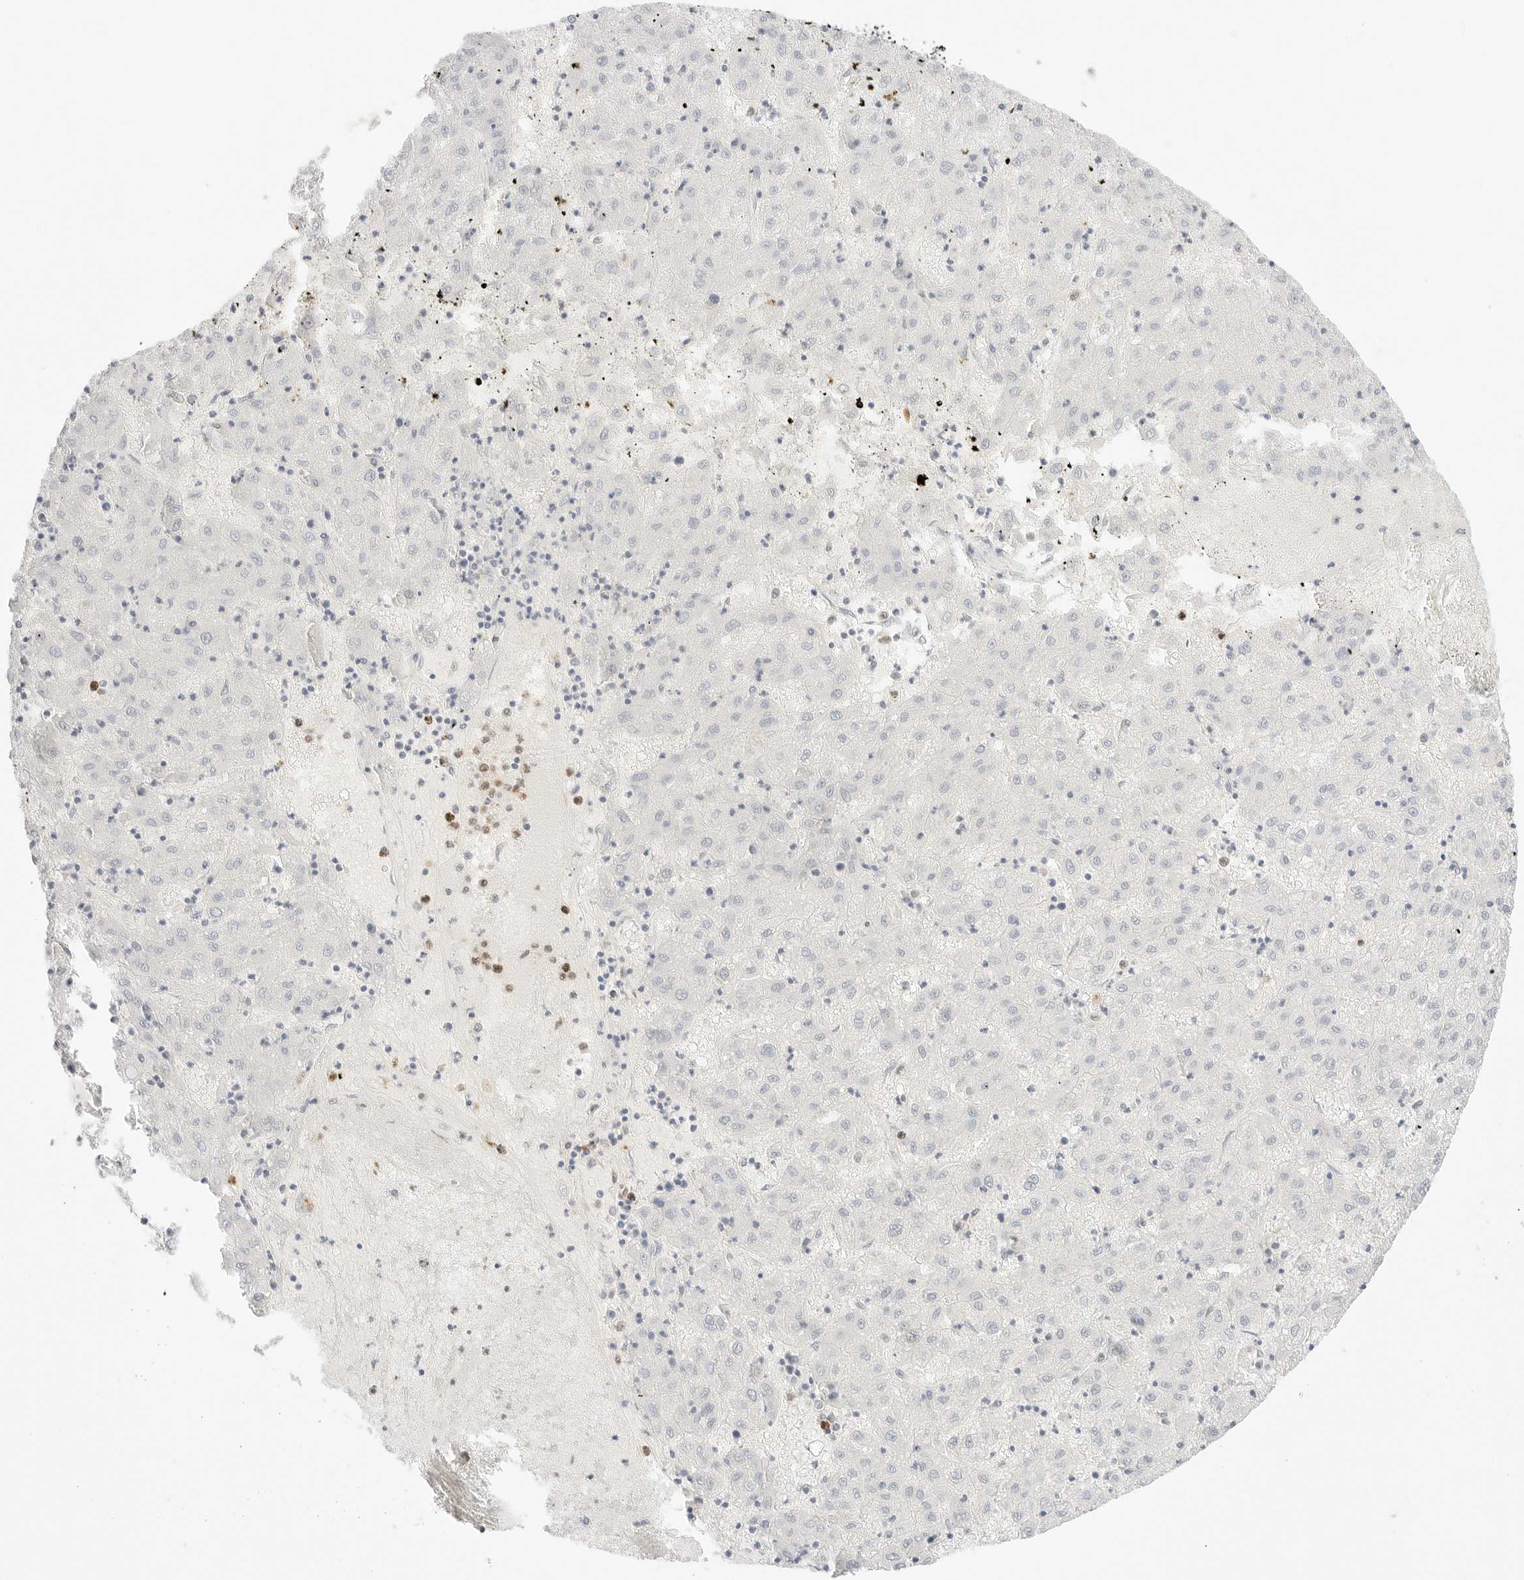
{"staining": {"intensity": "negative", "quantity": "none", "location": "none"}, "tissue": "liver cancer", "cell_type": "Tumor cells", "image_type": "cancer", "snomed": [{"axis": "morphology", "description": "Carcinoma, Hepatocellular, NOS"}, {"axis": "topography", "description": "Liver"}], "caption": "Photomicrograph shows no significant protein positivity in tumor cells of liver cancer.", "gene": "GNAS", "patient": {"sex": "male", "age": 72}}